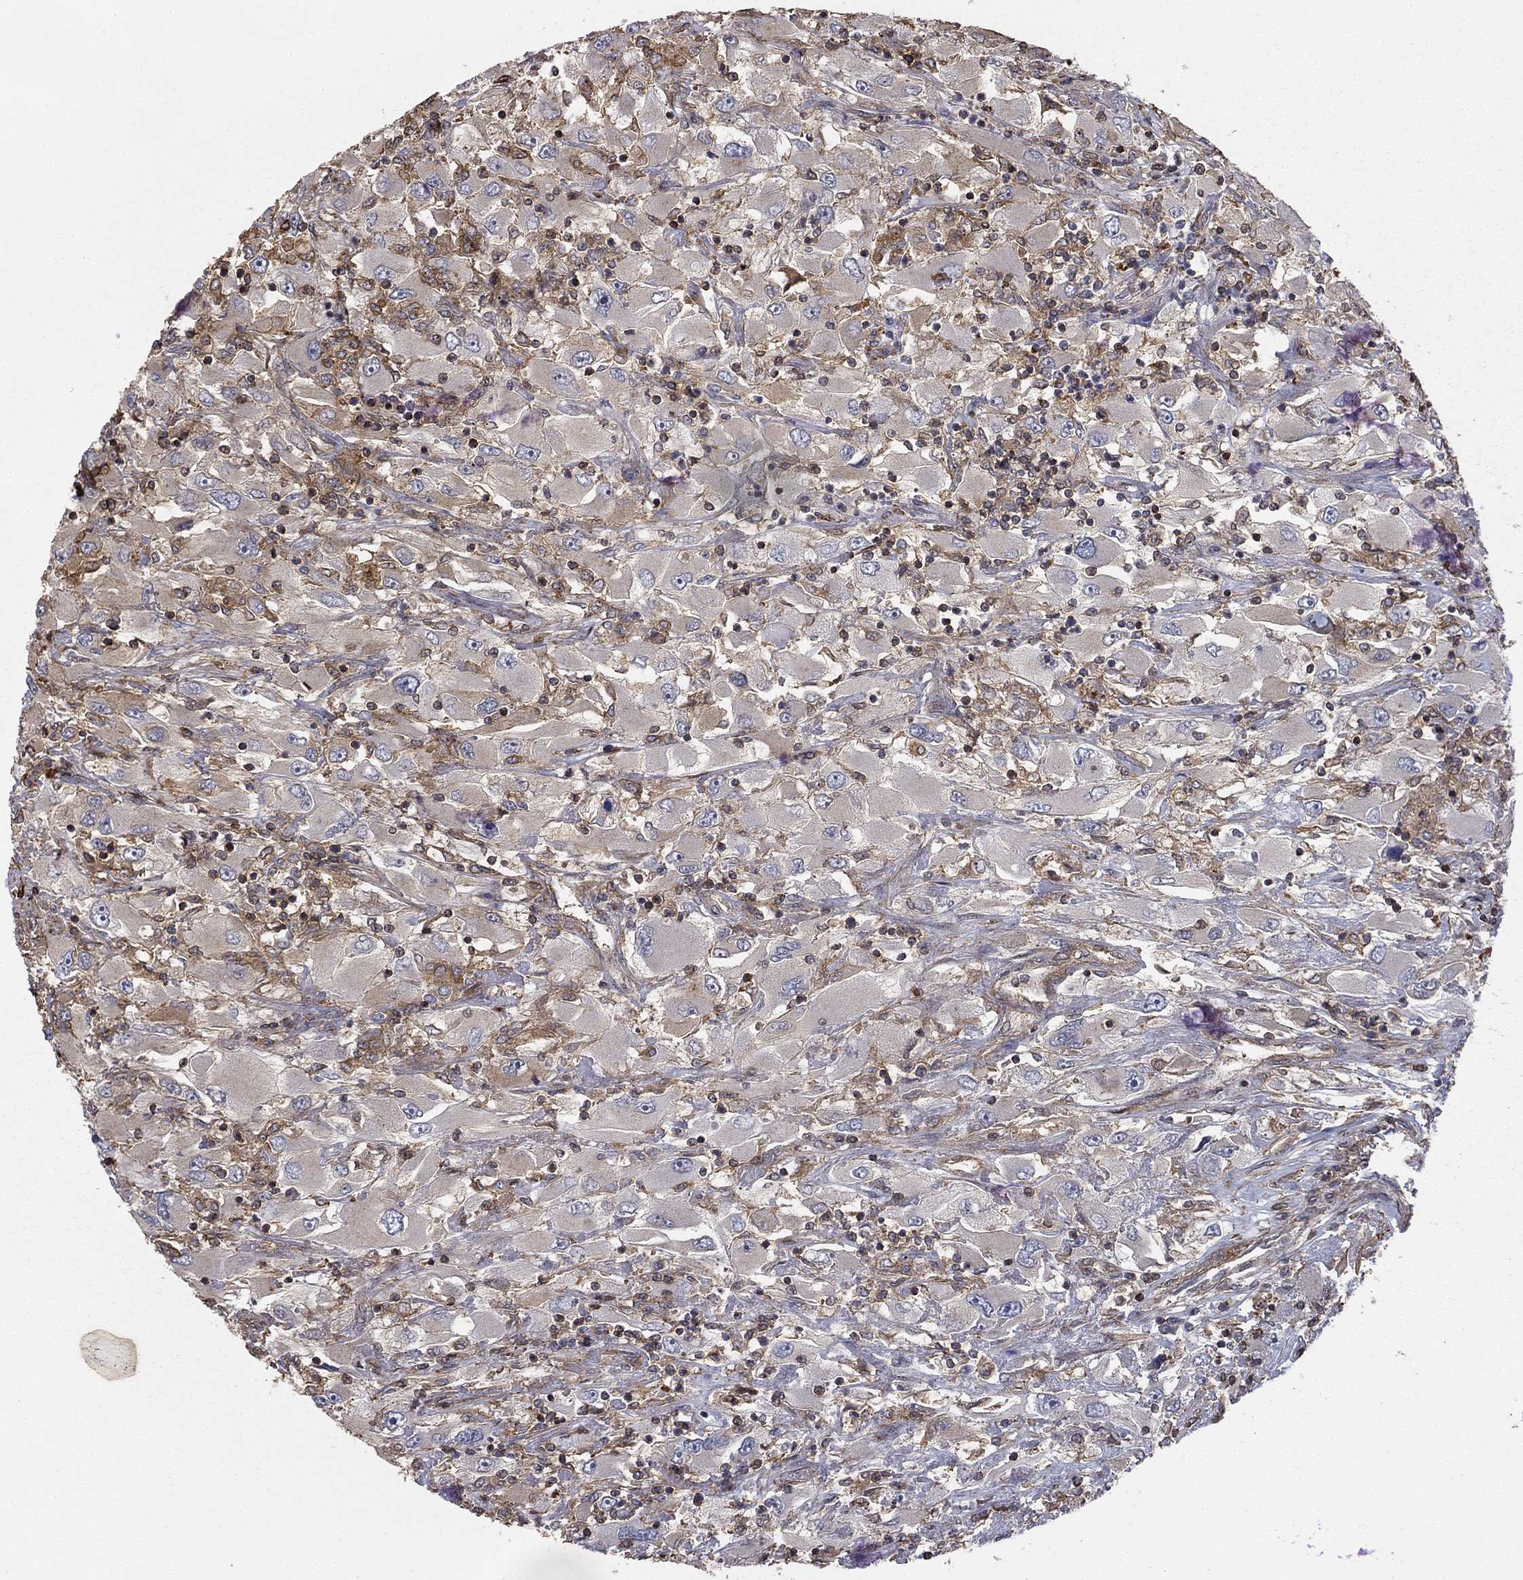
{"staining": {"intensity": "weak", "quantity": "<25%", "location": "cytoplasmic/membranous"}, "tissue": "renal cancer", "cell_type": "Tumor cells", "image_type": "cancer", "snomed": [{"axis": "morphology", "description": "Adenocarcinoma, NOS"}, {"axis": "topography", "description": "Kidney"}], "caption": "A high-resolution micrograph shows immunohistochemistry staining of adenocarcinoma (renal), which exhibits no significant expression in tumor cells.", "gene": "HABP4", "patient": {"sex": "female", "age": 52}}